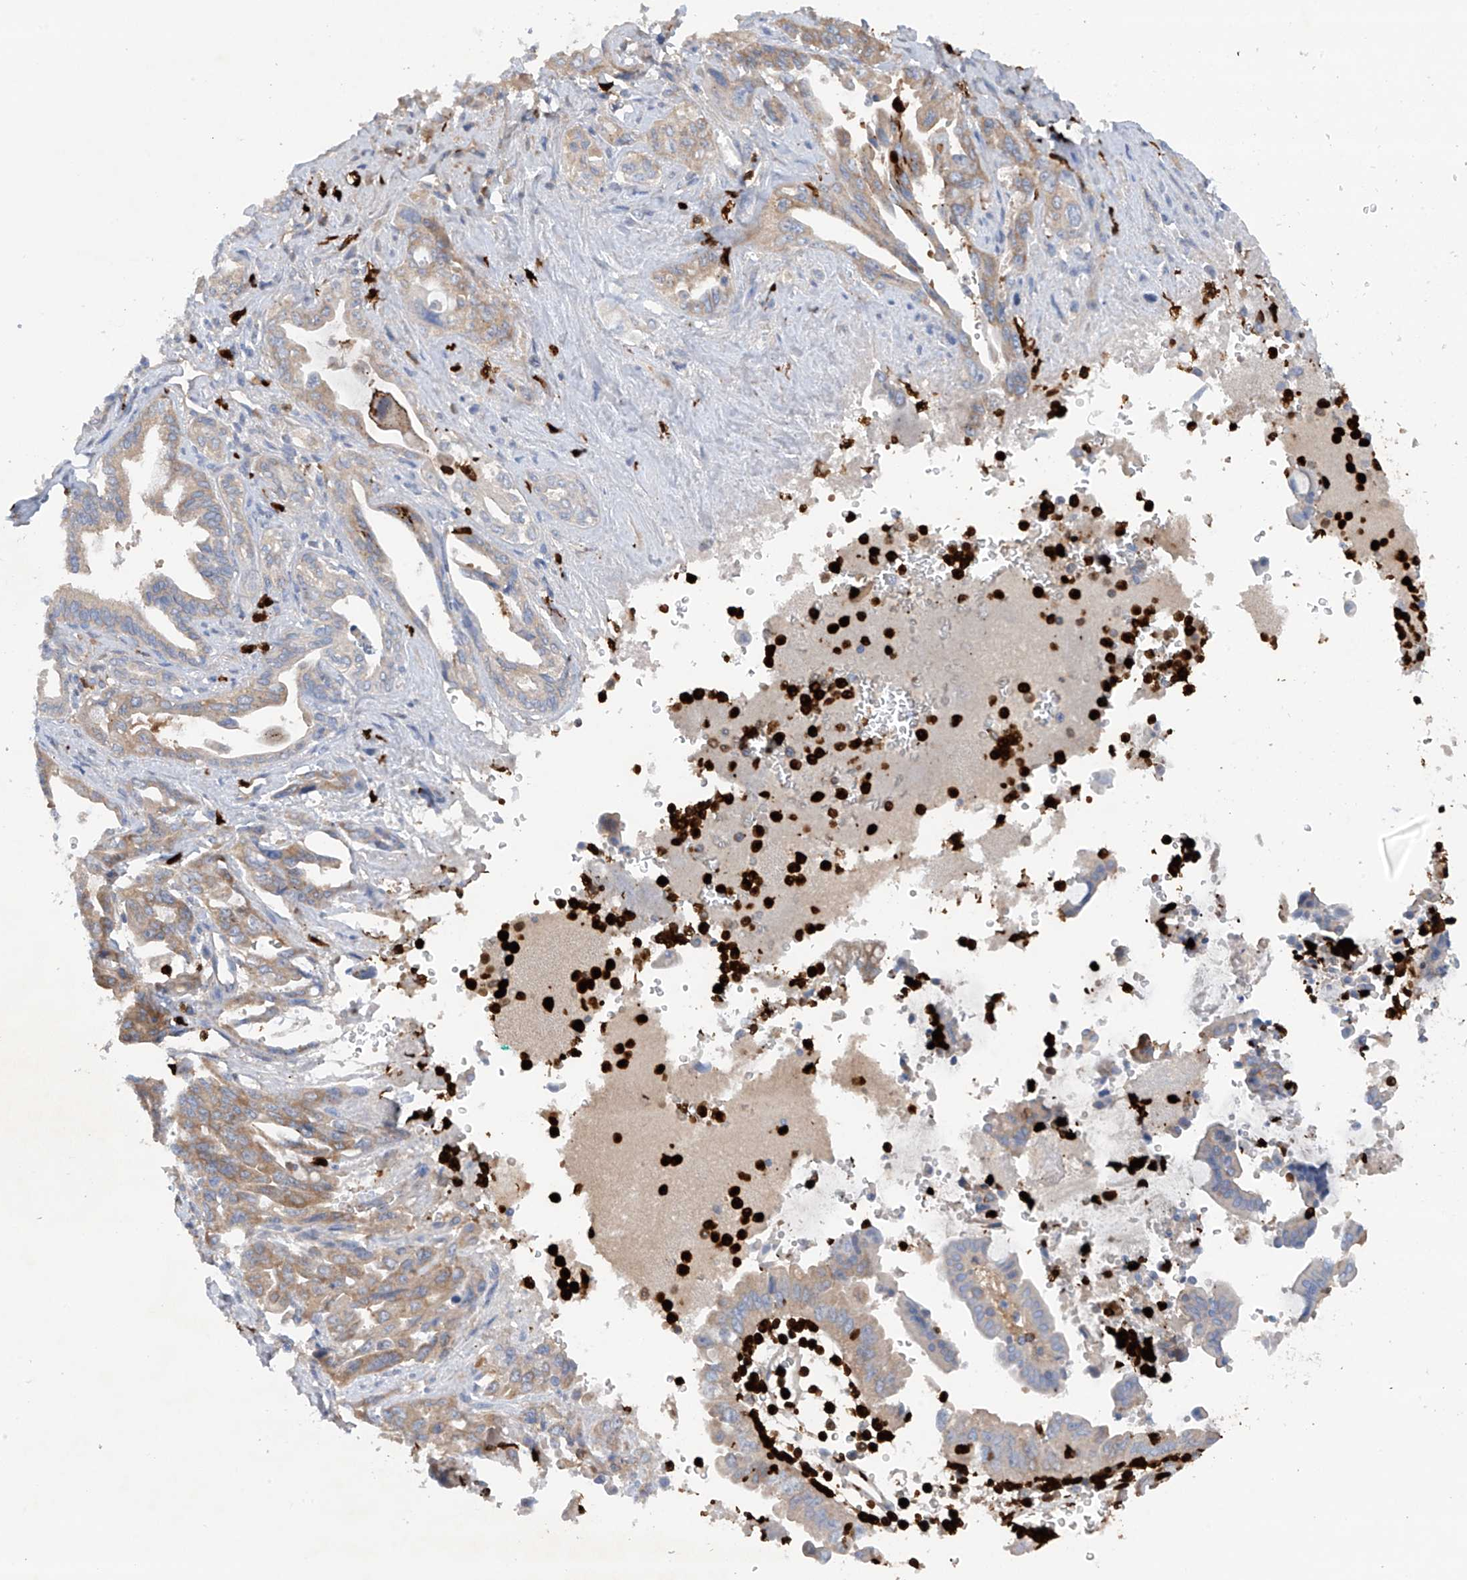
{"staining": {"intensity": "moderate", "quantity": ">75%", "location": "cytoplasmic/membranous"}, "tissue": "pancreatic cancer", "cell_type": "Tumor cells", "image_type": "cancer", "snomed": [{"axis": "morphology", "description": "Adenocarcinoma, NOS"}, {"axis": "topography", "description": "Pancreas"}], "caption": "There is medium levels of moderate cytoplasmic/membranous staining in tumor cells of pancreatic cancer, as demonstrated by immunohistochemical staining (brown color).", "gene": "PHACTR2", "patient": {"sex": "male", "age": 70}}